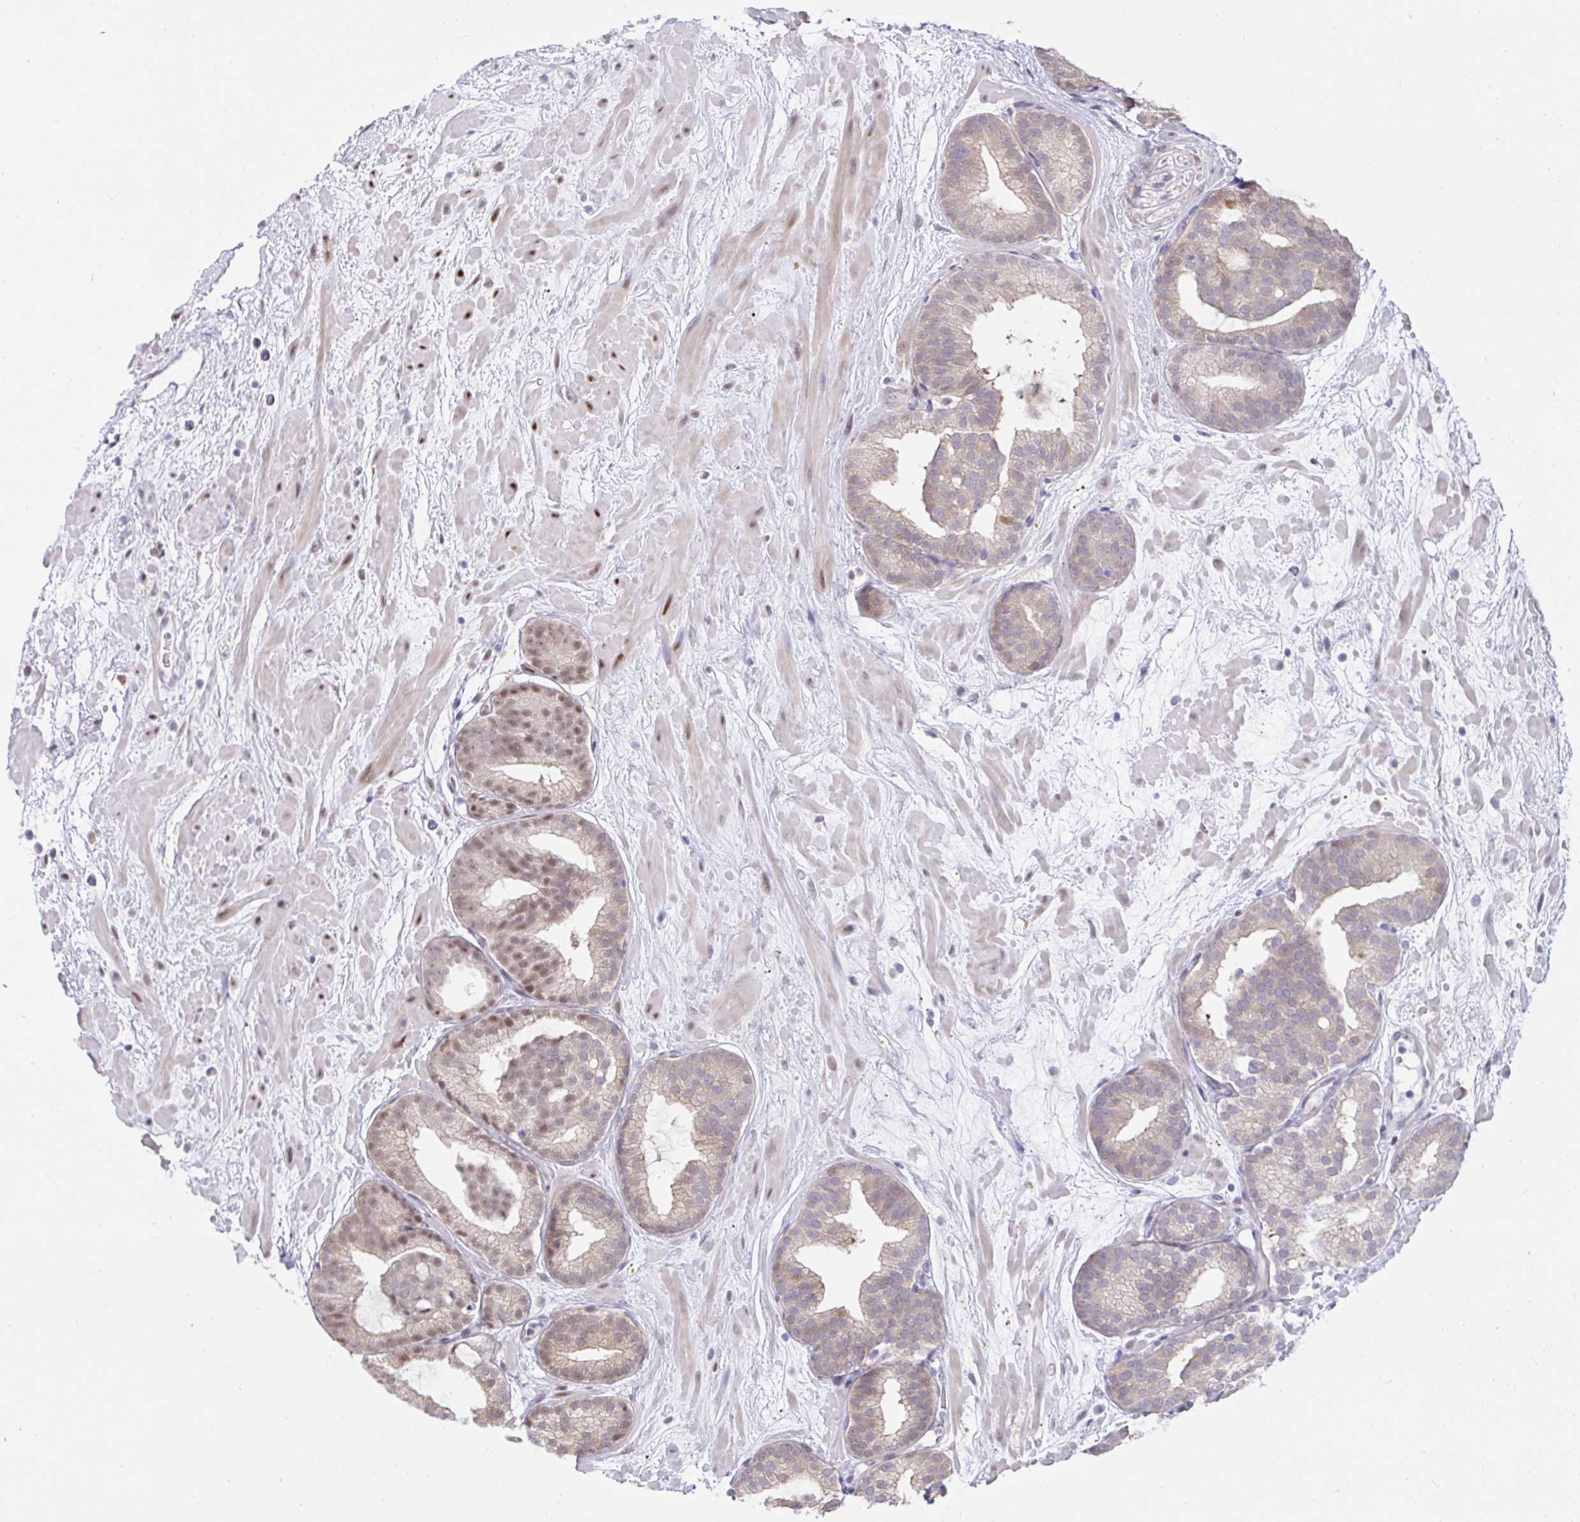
{"staining": {"intensity": "weak", "quantity": "25%-75%", "location": "cytoplasmic/membranous,nuclear"}, "tissue": "prostate cancer", "cell_type": "Tumor cells", "image_type": "cancer", "snomed": [{"axis": "morphology", "description": "Adenocarcinoma, High grade"}, {"axis": "topography", "description": "Prostate"}], "caption": "Tumor cells reveal weak cytoplasmic/membranous and nuclear staining in about 25%-75% of cells in adenocarcinoma (high-grade) (prostate). The protein of interest is stained brown, and the nuclei are stained in blue (DAB IHC with brightfield microscopy, high magnification).", "gene": "ZNF485", "patient": {"sex": "male", "age": 66}}